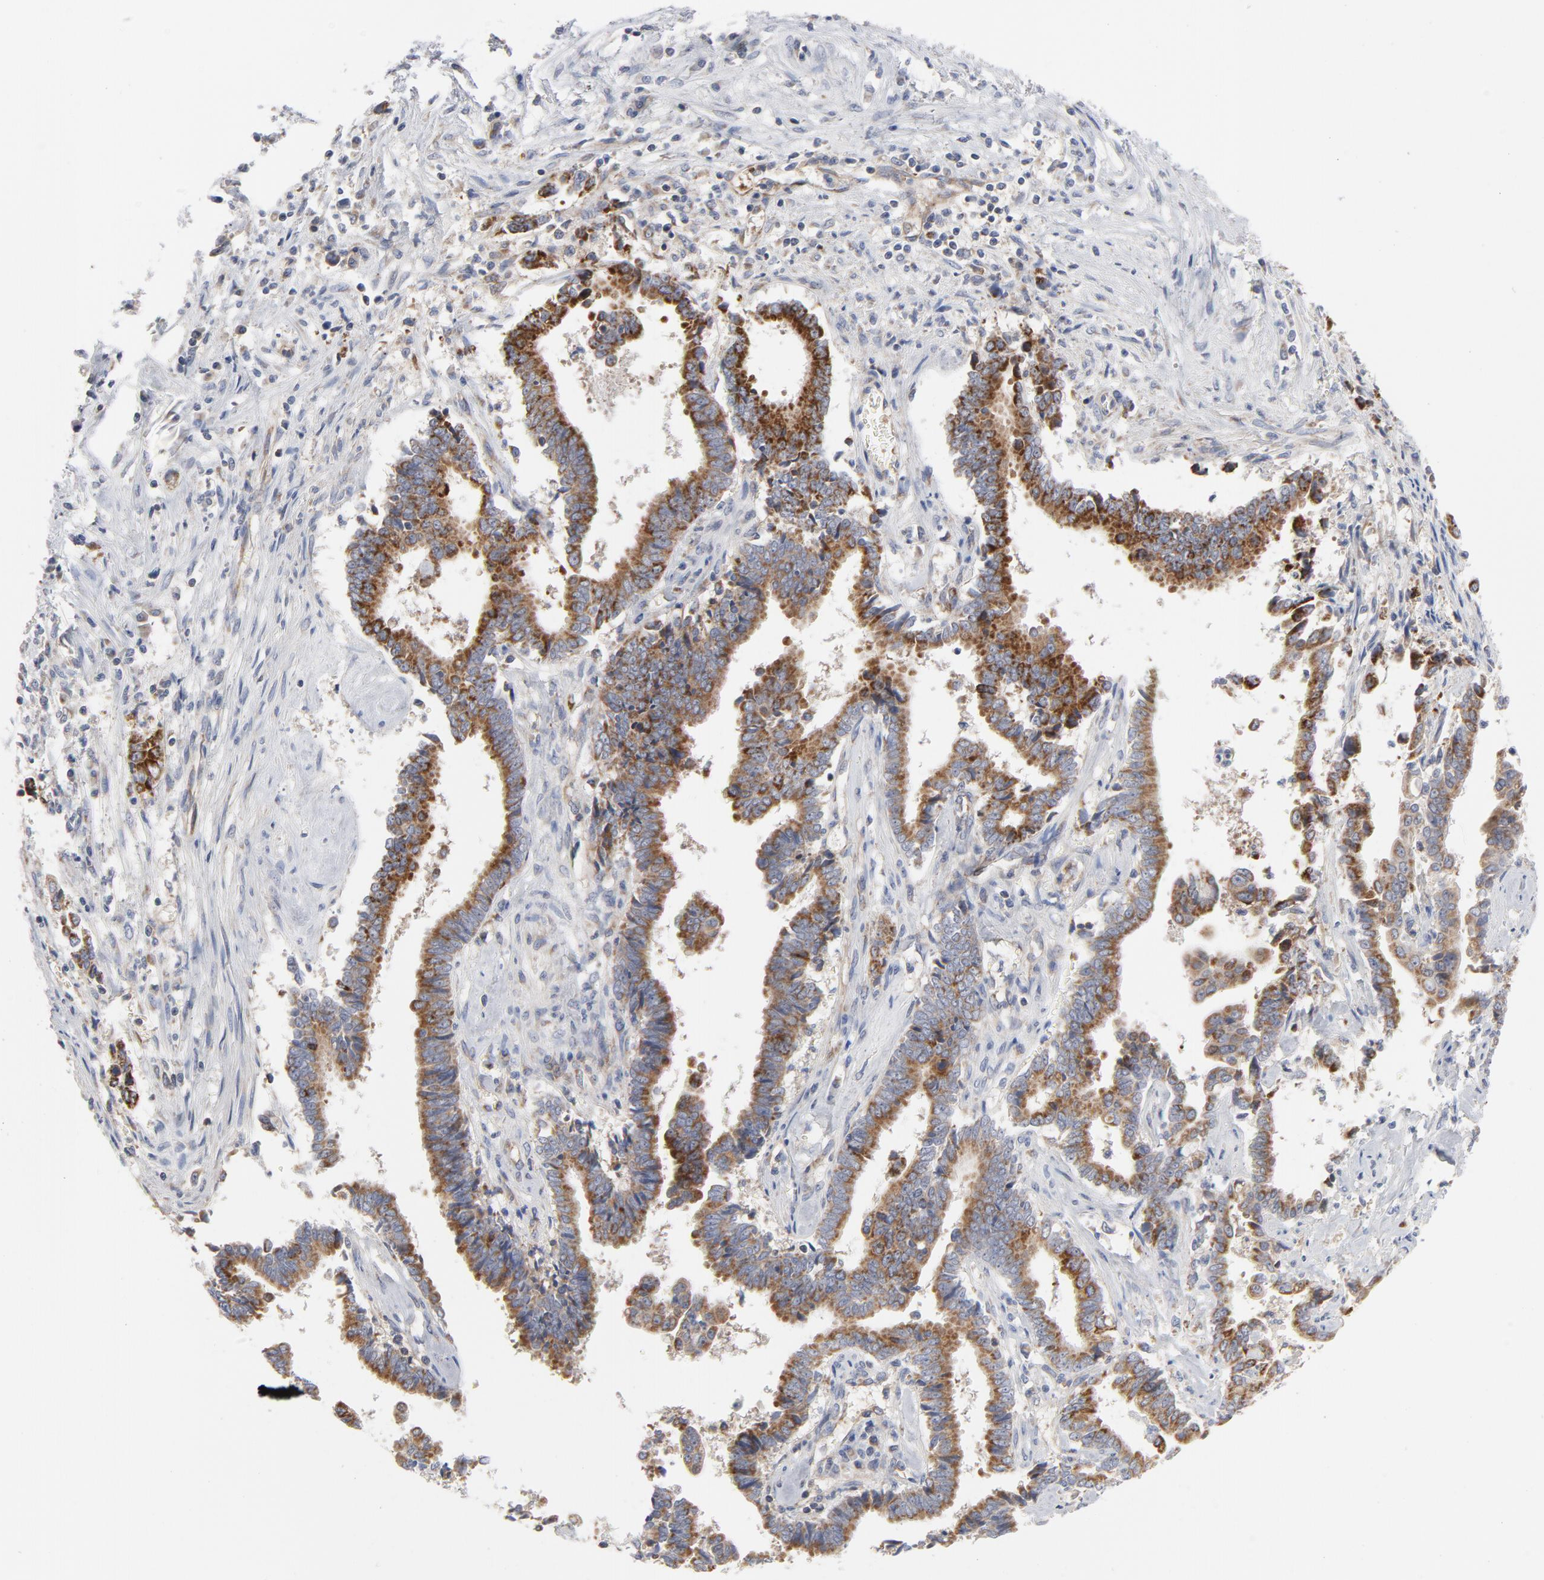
{"staining": {"intensity": "moderate", "quantity": ">75%", "location": "cytoplasmic/membranous"}, "tissue": "liver cancer", "cell_type": "Tumor cells", "image_type": "cancer", "snomed": [{"axis": "morphology", "description": "Cholangiocarcinoma"}, {"axis": "topography", "description": "Liver"}], "caption": "A micrograph showing moderate cytoplasmic/membranous positivity in about >75% of tumor cells in liver cancer (cholangiocarcinoma), as visualized by brown immunohistochemical staining.", "gene": "OXA1L", "patient": {"sex": "male", "age": 57}}